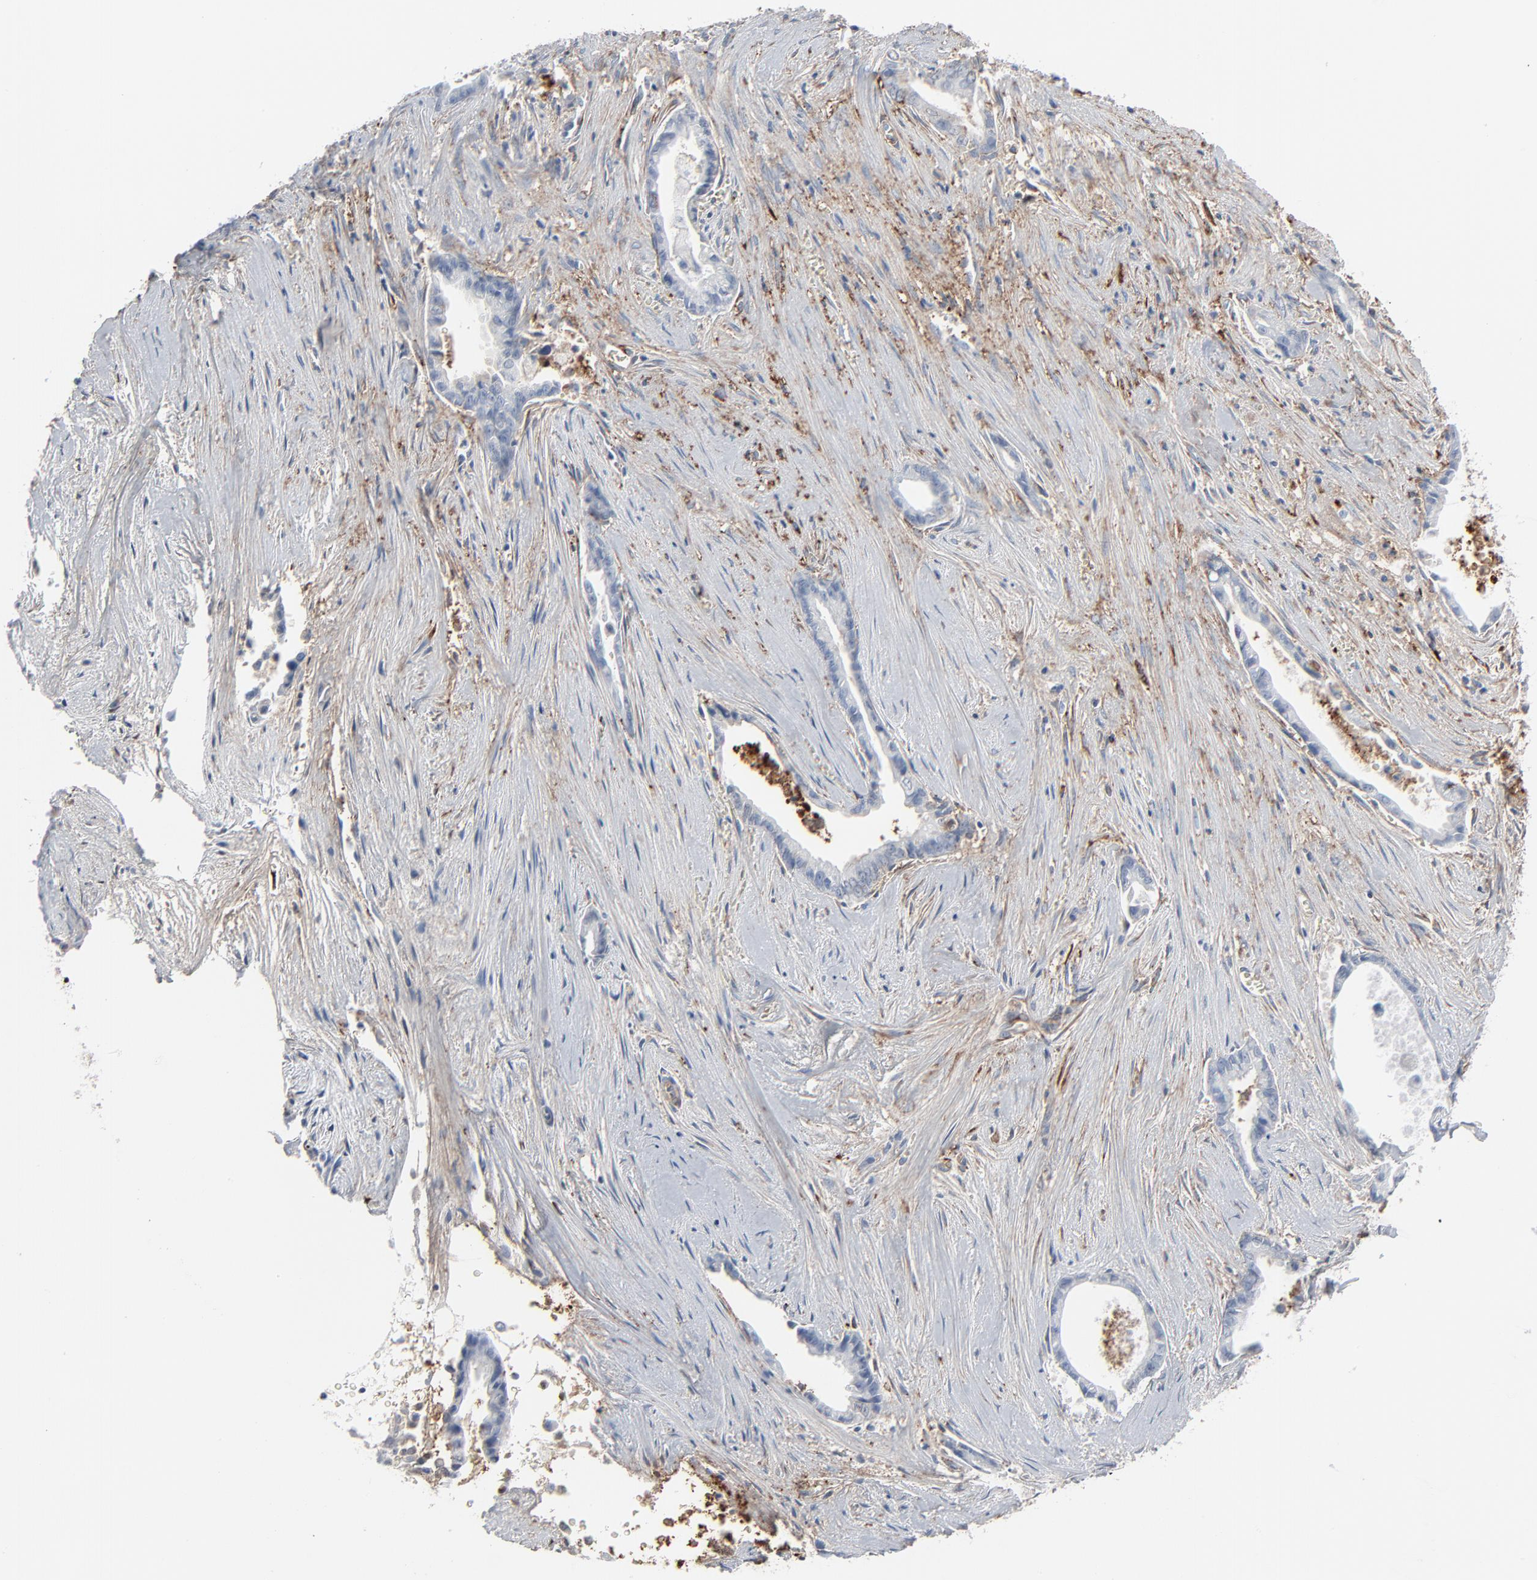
{"staining": {"intensity": "weak", "quantity": "<25%", "location": "cytoplasmic/membranous"}, "tissue": "liver cancer", "cell_type": "Tumor cells", "image_type": "cancer", "snomed": [{"axis": "morphology", "description": "Cholangiocarcinoma"}, {"axis": "topography", "description": "Liver"}], "caption": "High magnification brightfield microscopy of liver cancer (cholangiocarcinoma) stained with DAB (brown) and counterstained with hematoxylin (blue): tumor cells show no significant positivity.", "gene": "BGN", "patient": {"sex": "female", "age": 55}}